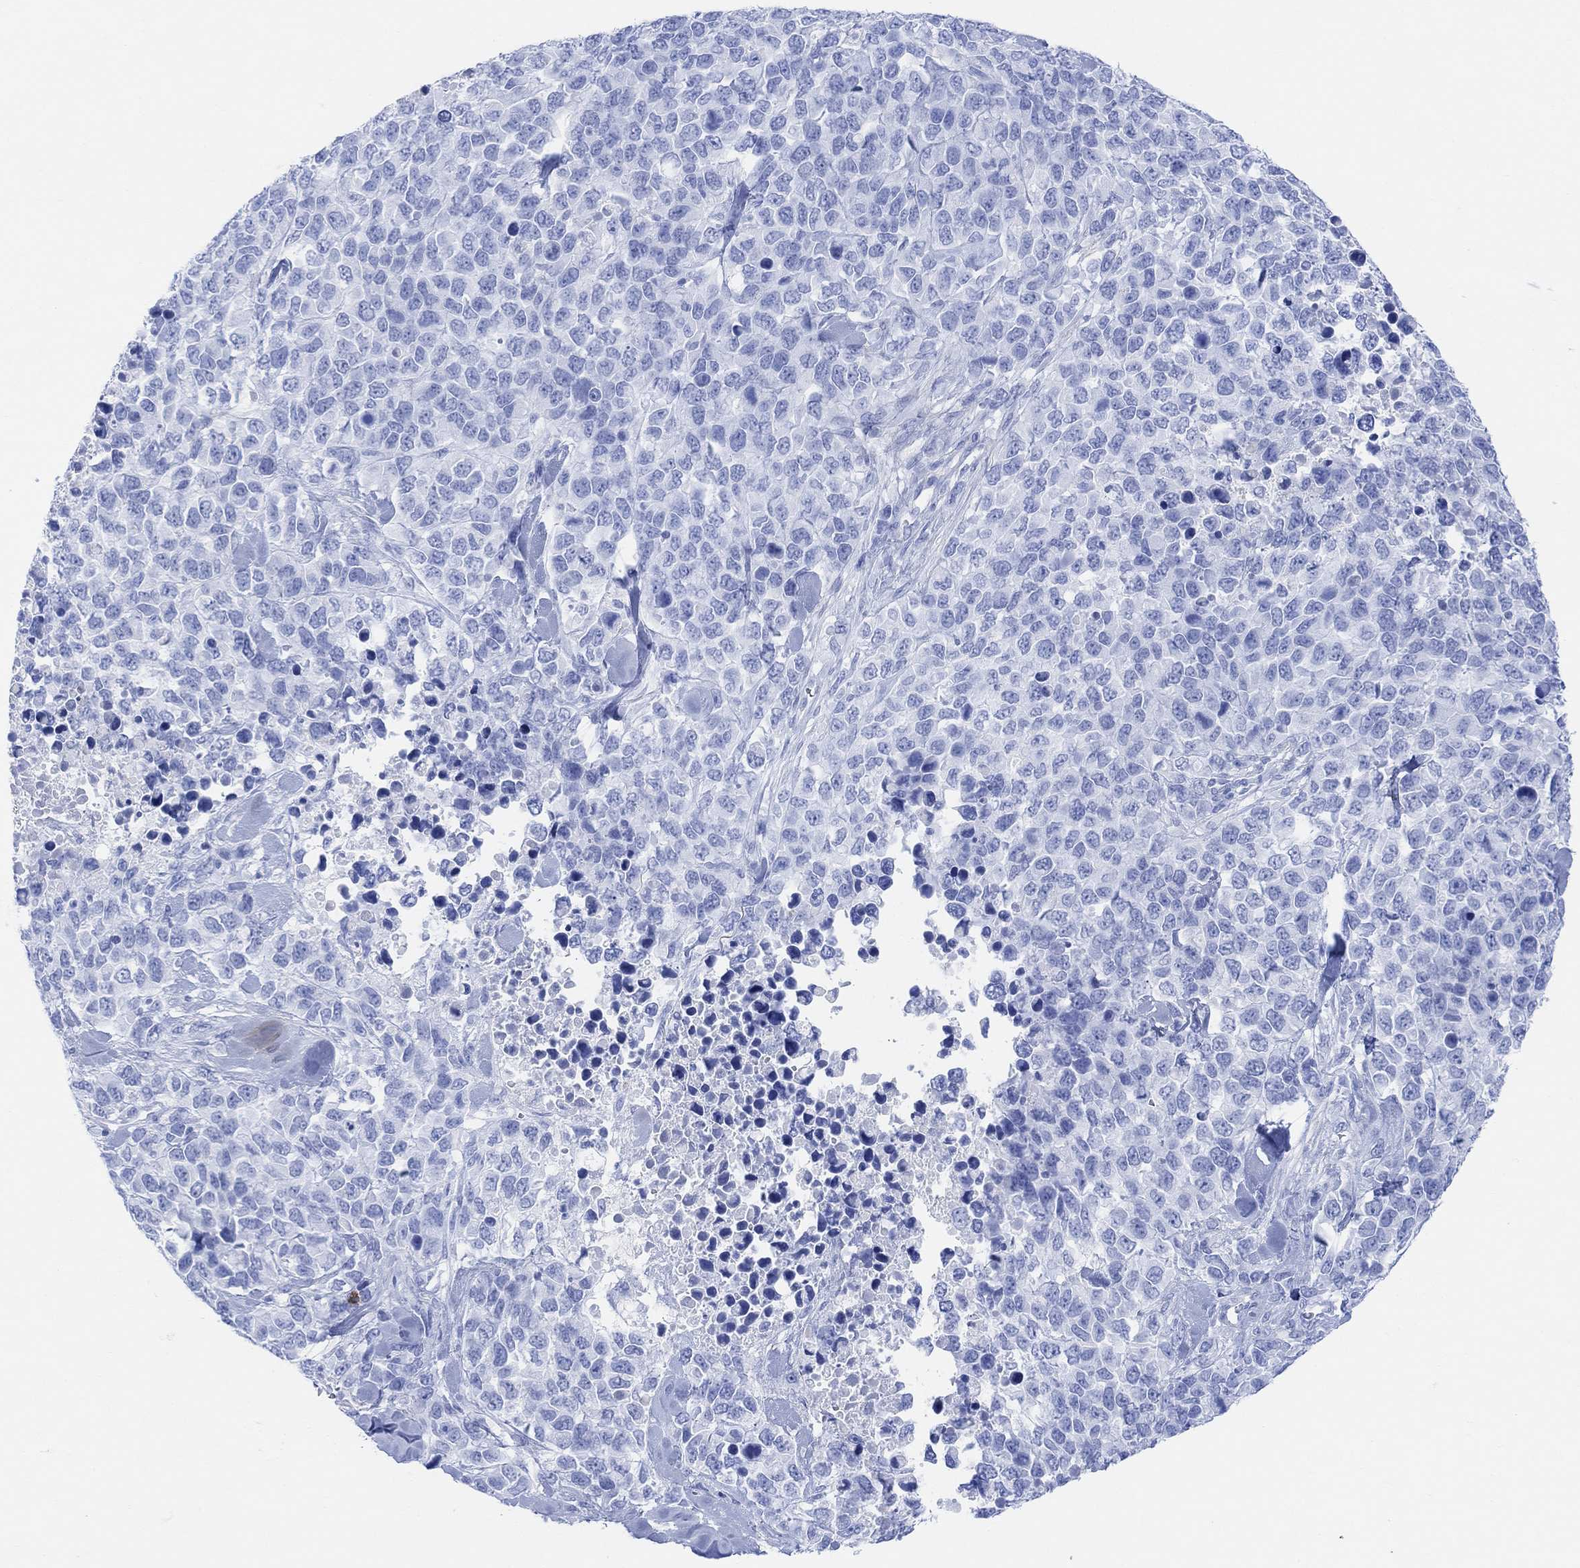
{"staining": {"intensity": "negative", "quantity": "none", "location": "none"}, "tissue": "melanoma", "cell_type": "Tumor cells", "image_type": "cancer", "snomed": [{"axis": "morphology", "description": "Malignant melanoma, Metastatic site"}, {"axis": "topography", "description": "Skin"}], "caption": "Melanoma stained for a protein using IHC displays no expression tumor cells.", "gene": "GPR65", "patient": {"sex": "male", "age": 84}}